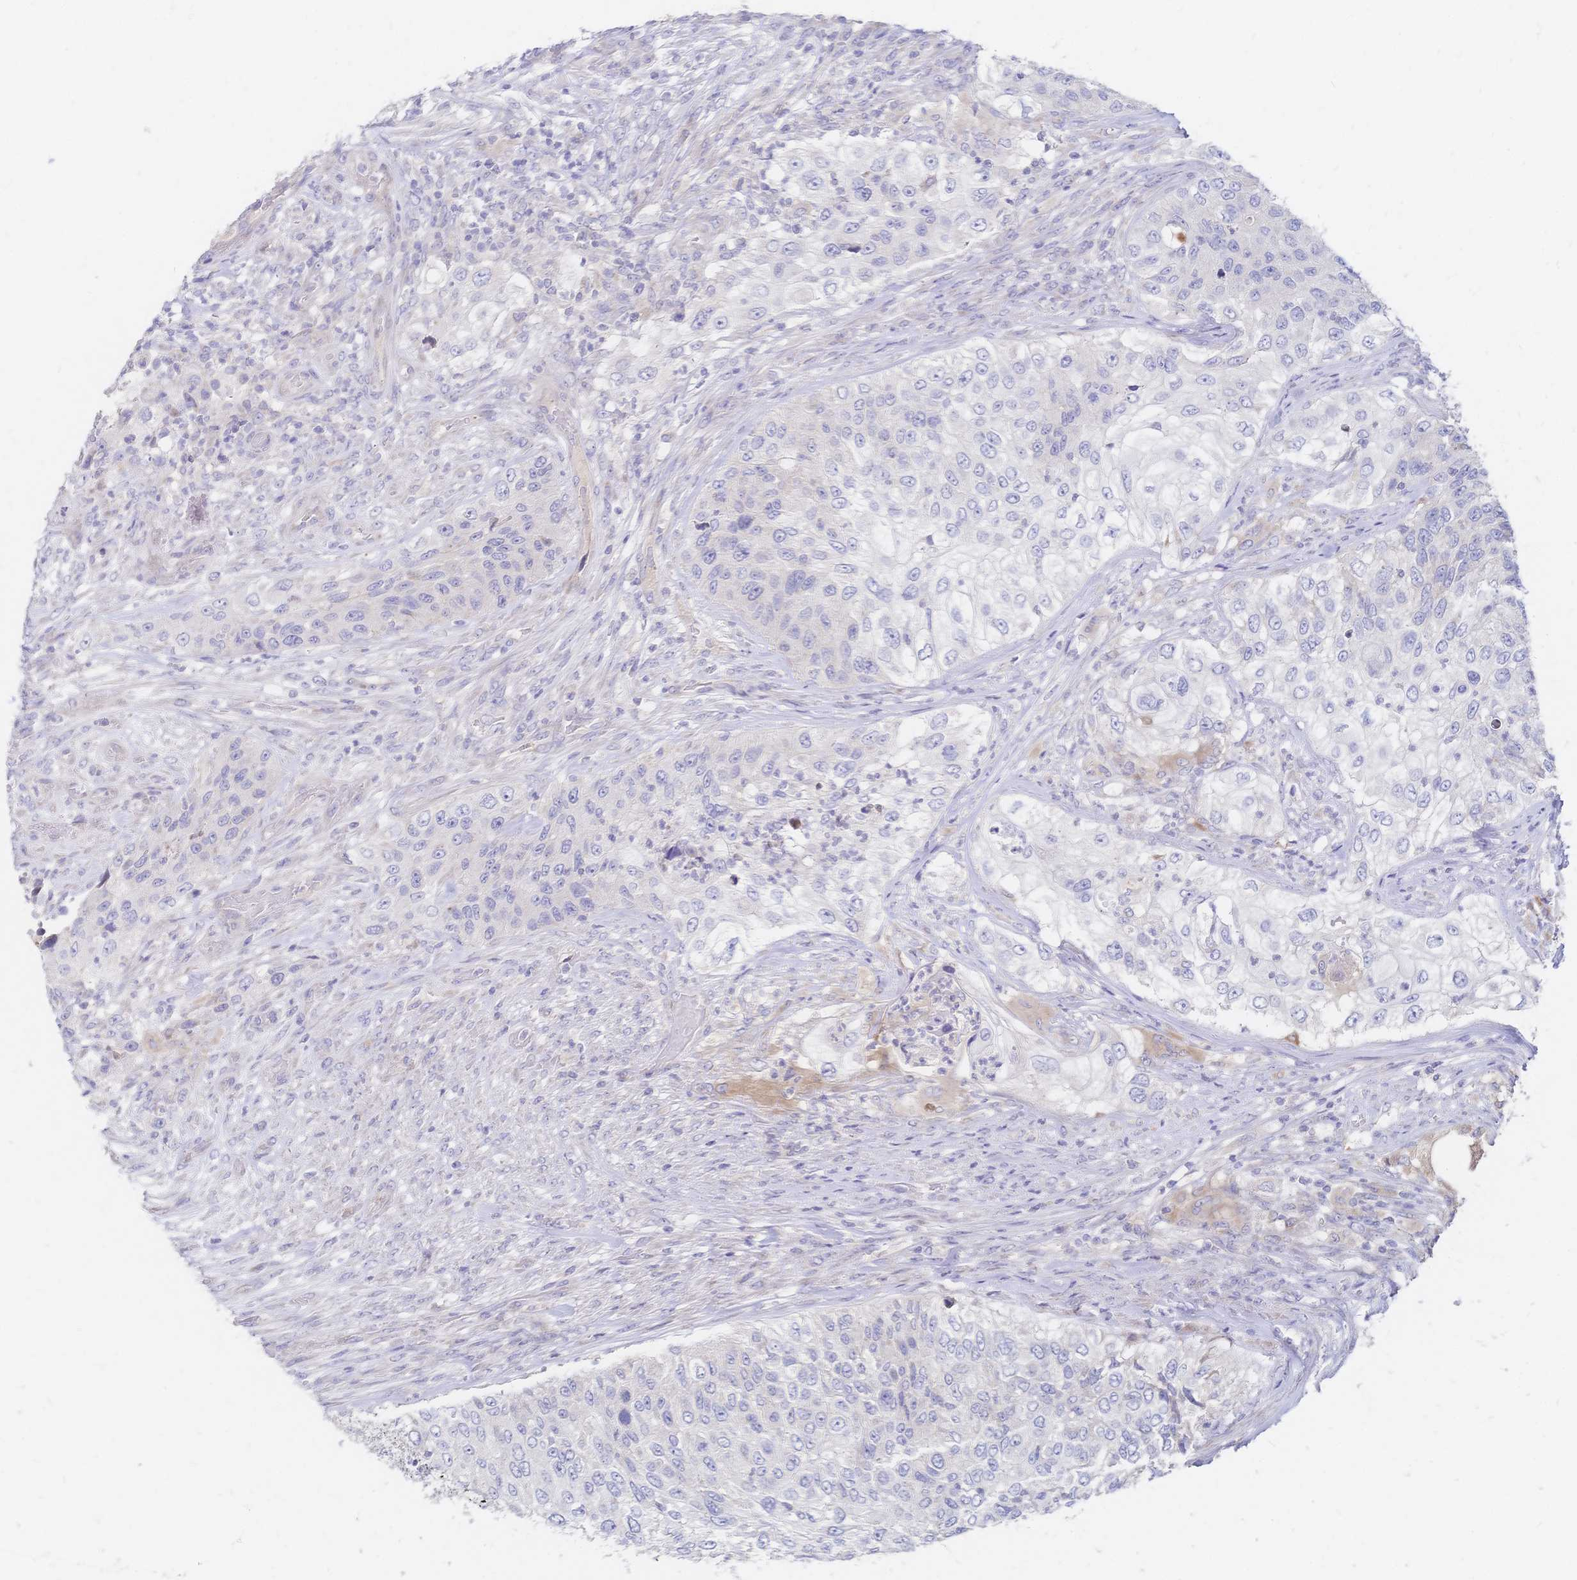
{"staining": {"intensity": "negative", "quantity": "none", "location": "none"}, "tissue": "urothelial cancer", "cell_type": "Tumor cells", "image_type": "cancer", "snomed": [{"axis": "morphology", "description": "Urothelial carcinoma, High grade"}, {"axis": "topography", "description": "Urinary bladder"}], "caption": "Tumor cells show no significant staining in urothelial cancer.", "gene": "VWC2L", "patient": {"sex": "female", "age": 60}}